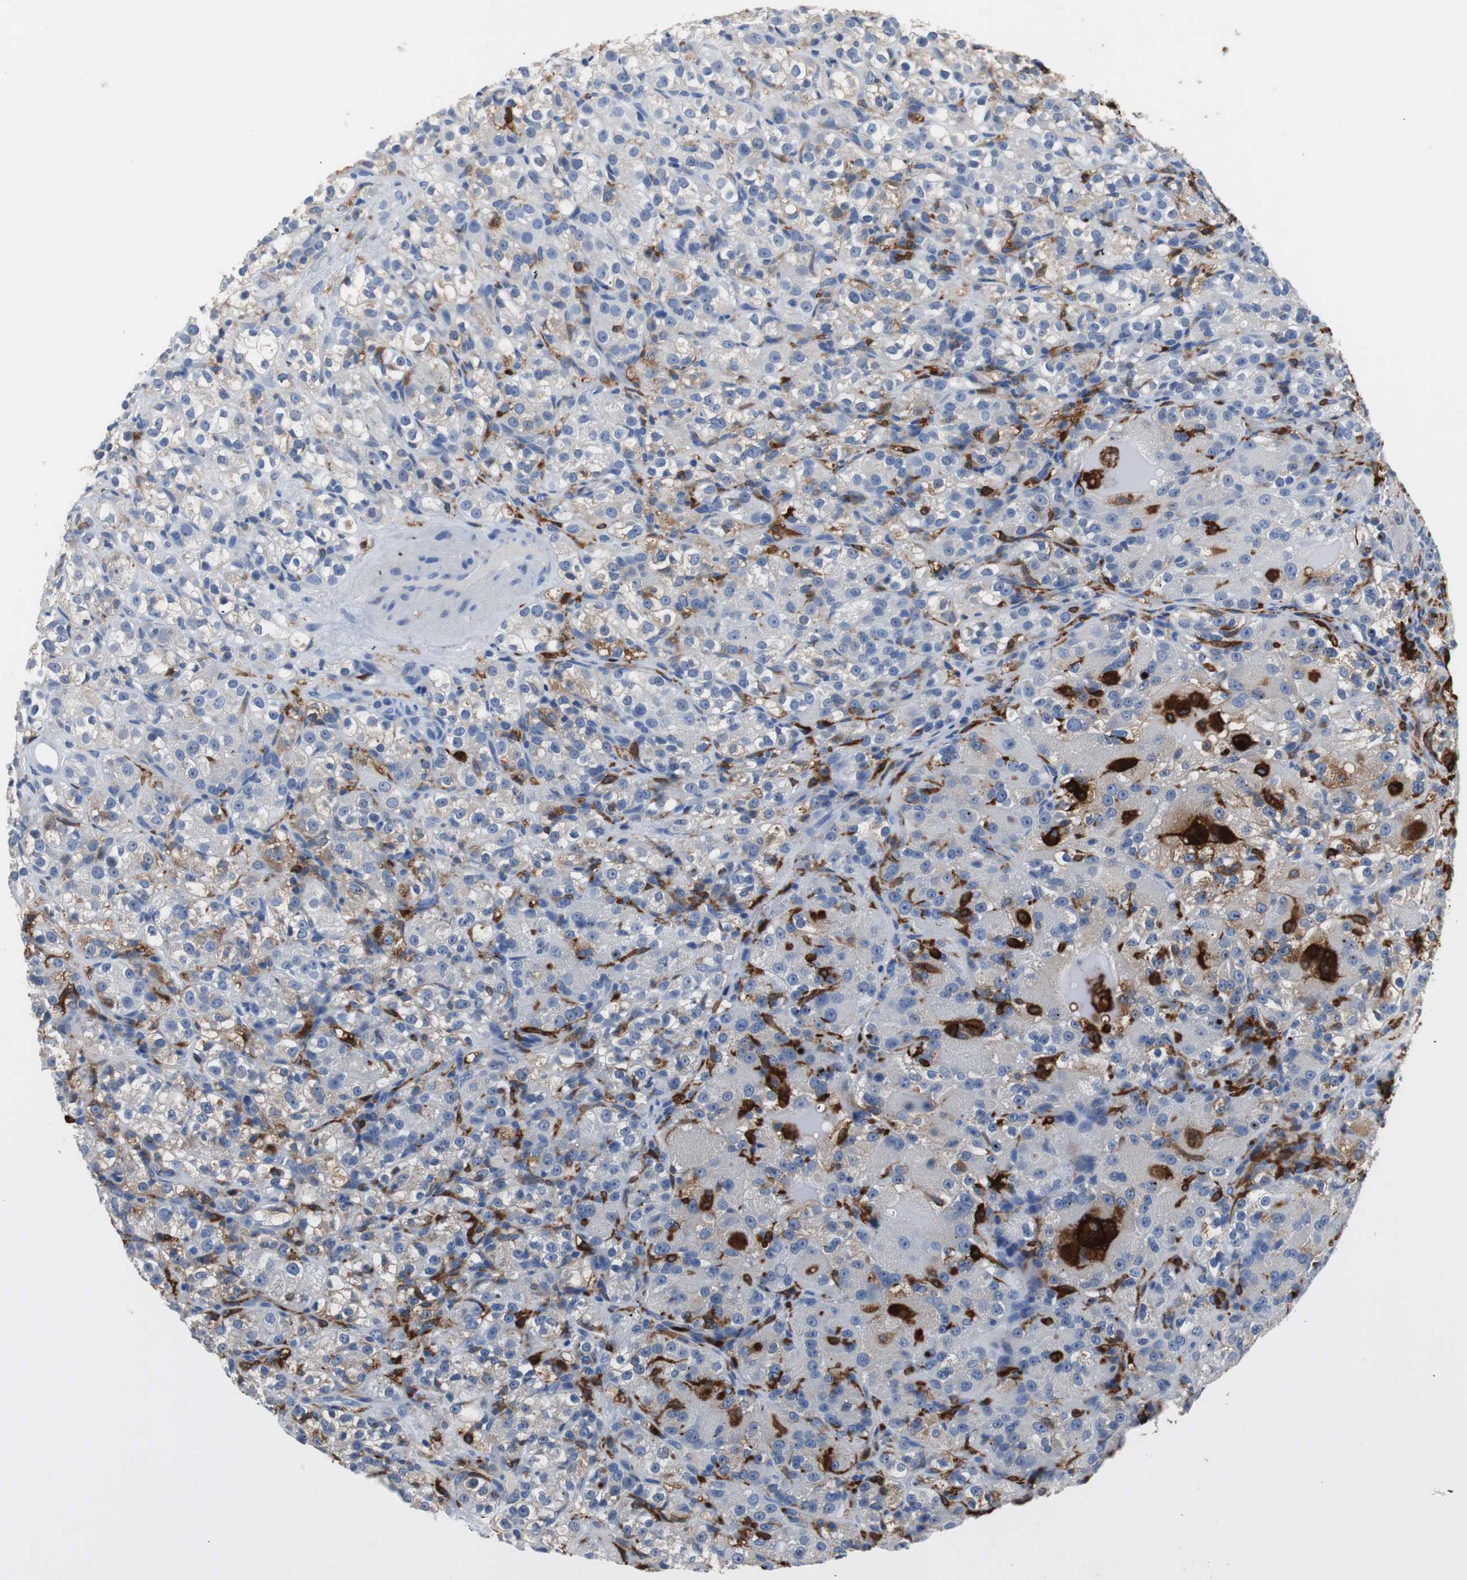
{"staining": {"intensity": "negative", "quantity": "none", "location": "none"}, "tissue": "renal cancer", "cell_type": "Tumor cells", "image_type": "cancer", "snomed": [{"axis": "morphology", "description": "Normal tissue, NOS"}, {"axis": "morphology", "description": "Adenocarcinoma, NOS"}, {"axis": "topography", "description": "Kidney"}], "caption": "Tumor cells are negative for brown protein staining in renal cancer (adenocarcinoma). Nuclei are stained in blue.", "gene": "PI15", "patient": {"sex": "male", "age": 61}}